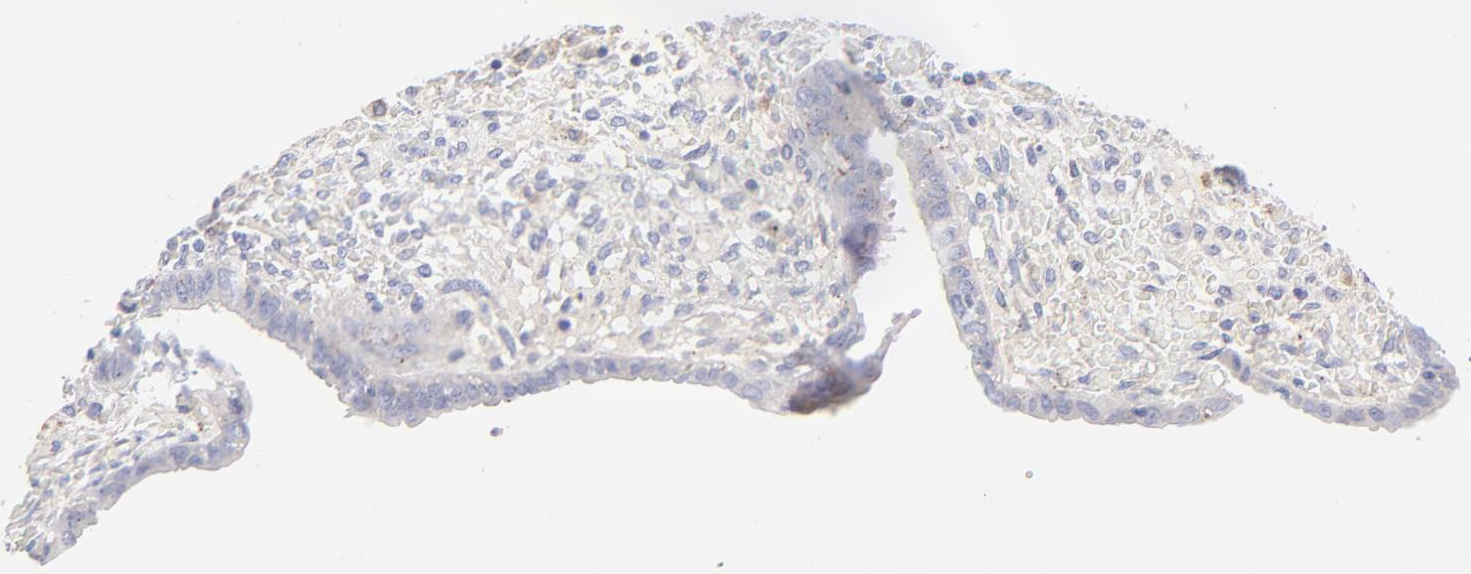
{"staining": {"intensity": "weak", "quantity": "<25%", "location": "cytoplasmic/membranous"}, "tissue": "endometrium", "cell_type": "Cells in endometrial stroma", "image_type": "normal", "snomed": [{"axis": "morphology", "description": "Normal tissue, NOS"}, {"axis": "topography", "description": "Endometrium"}], "caption": "This is an immunohistochemistry micrograph of benign human endometrium. There is no expression in cells in endometrial stroma.", "gene": "LHFPL1", "patient": {"sex": "female", "age": 42}}